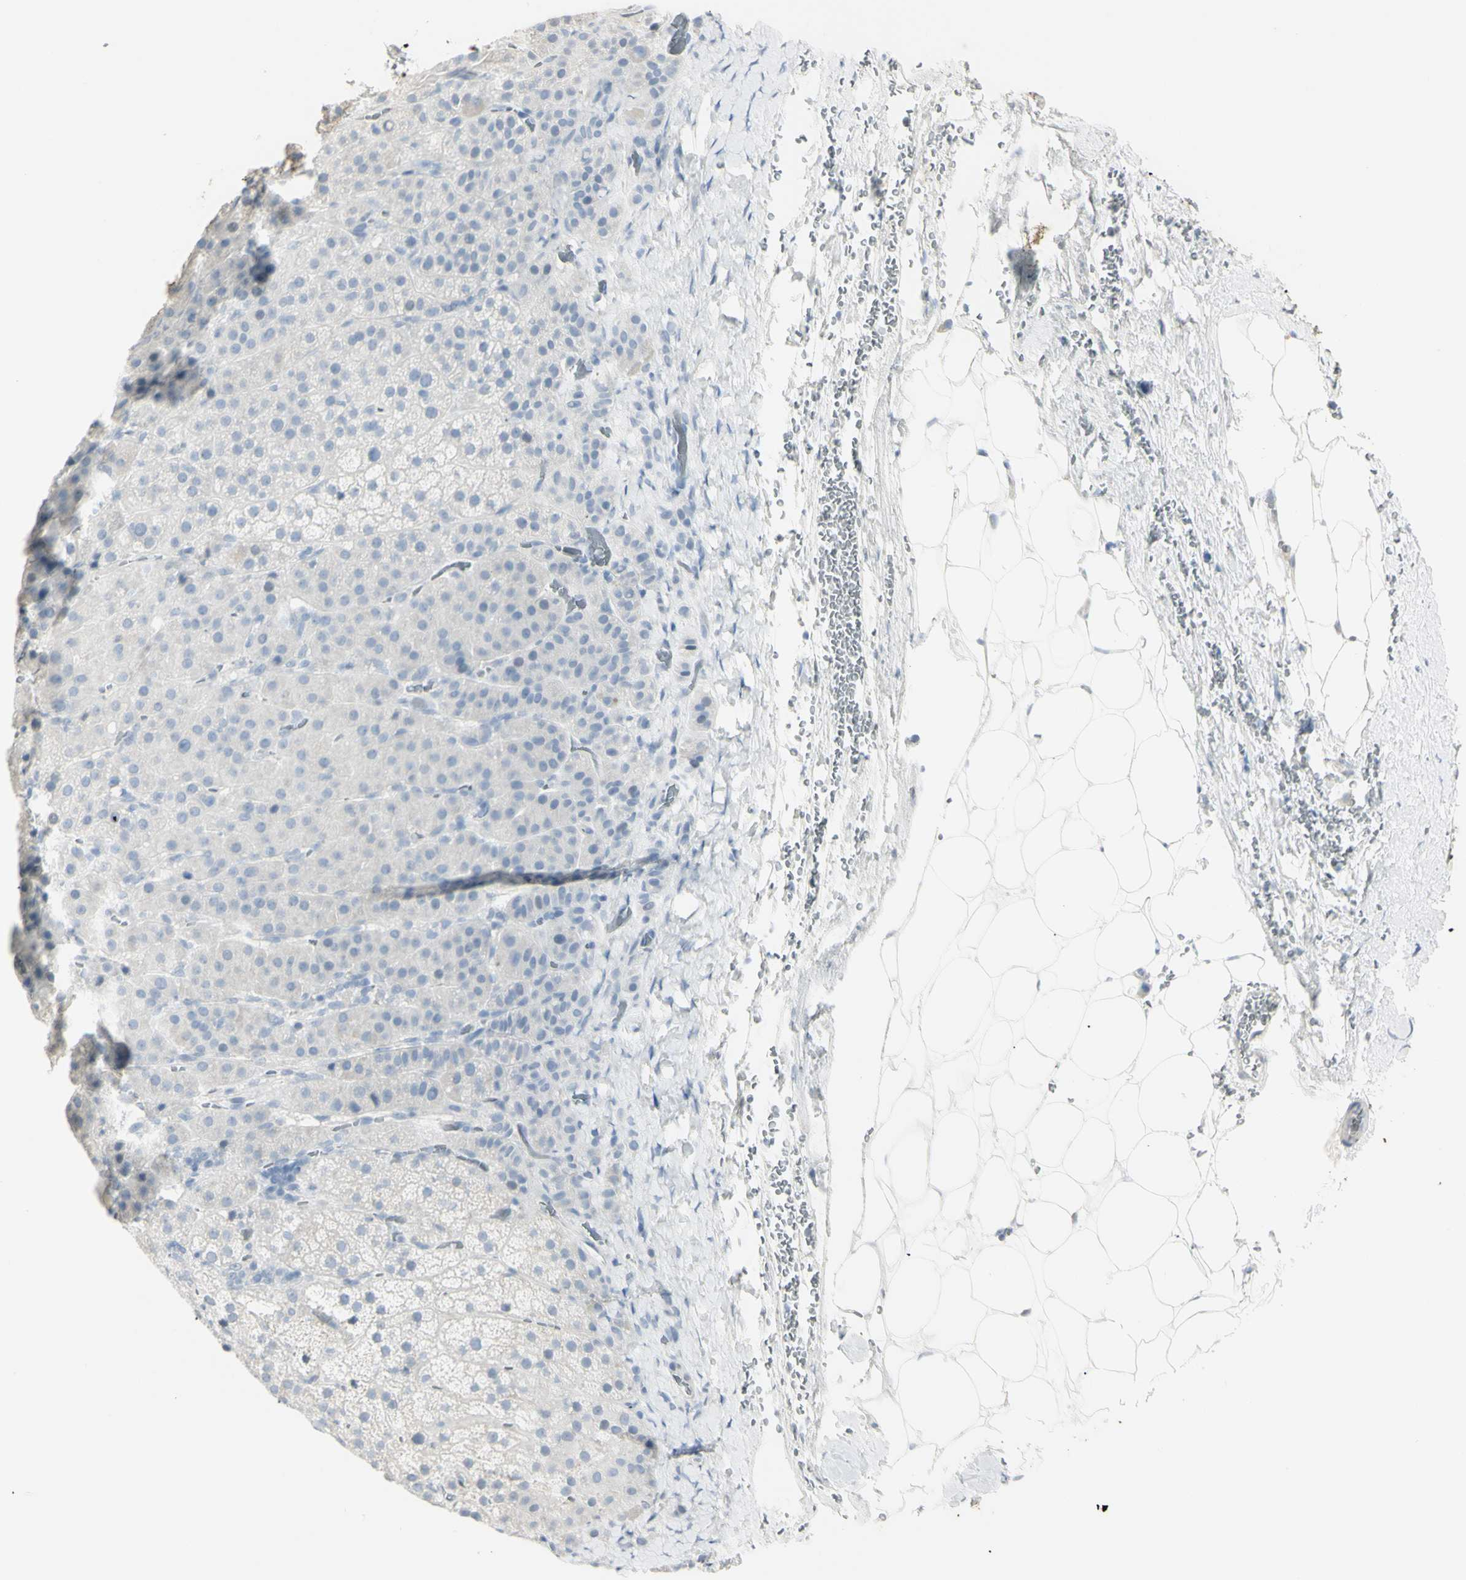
{"staining": {"intensity": "negative", "quantity": "none", "location": "none"}, "tissue": "adrenal gland", "cell_type": "Glandular cells", "image_type": "normal", "snomed": [{"axis": "morphology", "description": "Normal tissue, NOS"}, {"axis": "topography", "description": "Adrenal gland"}], "caption": "An image of adrenal gland stained for a protein shows no brown staining in glandular cells. (Brightfield microscopy of DAB immunohistochemistry at high magnification).", "gene": "PIP", "patient": {"sex": "female", "age": 57}}